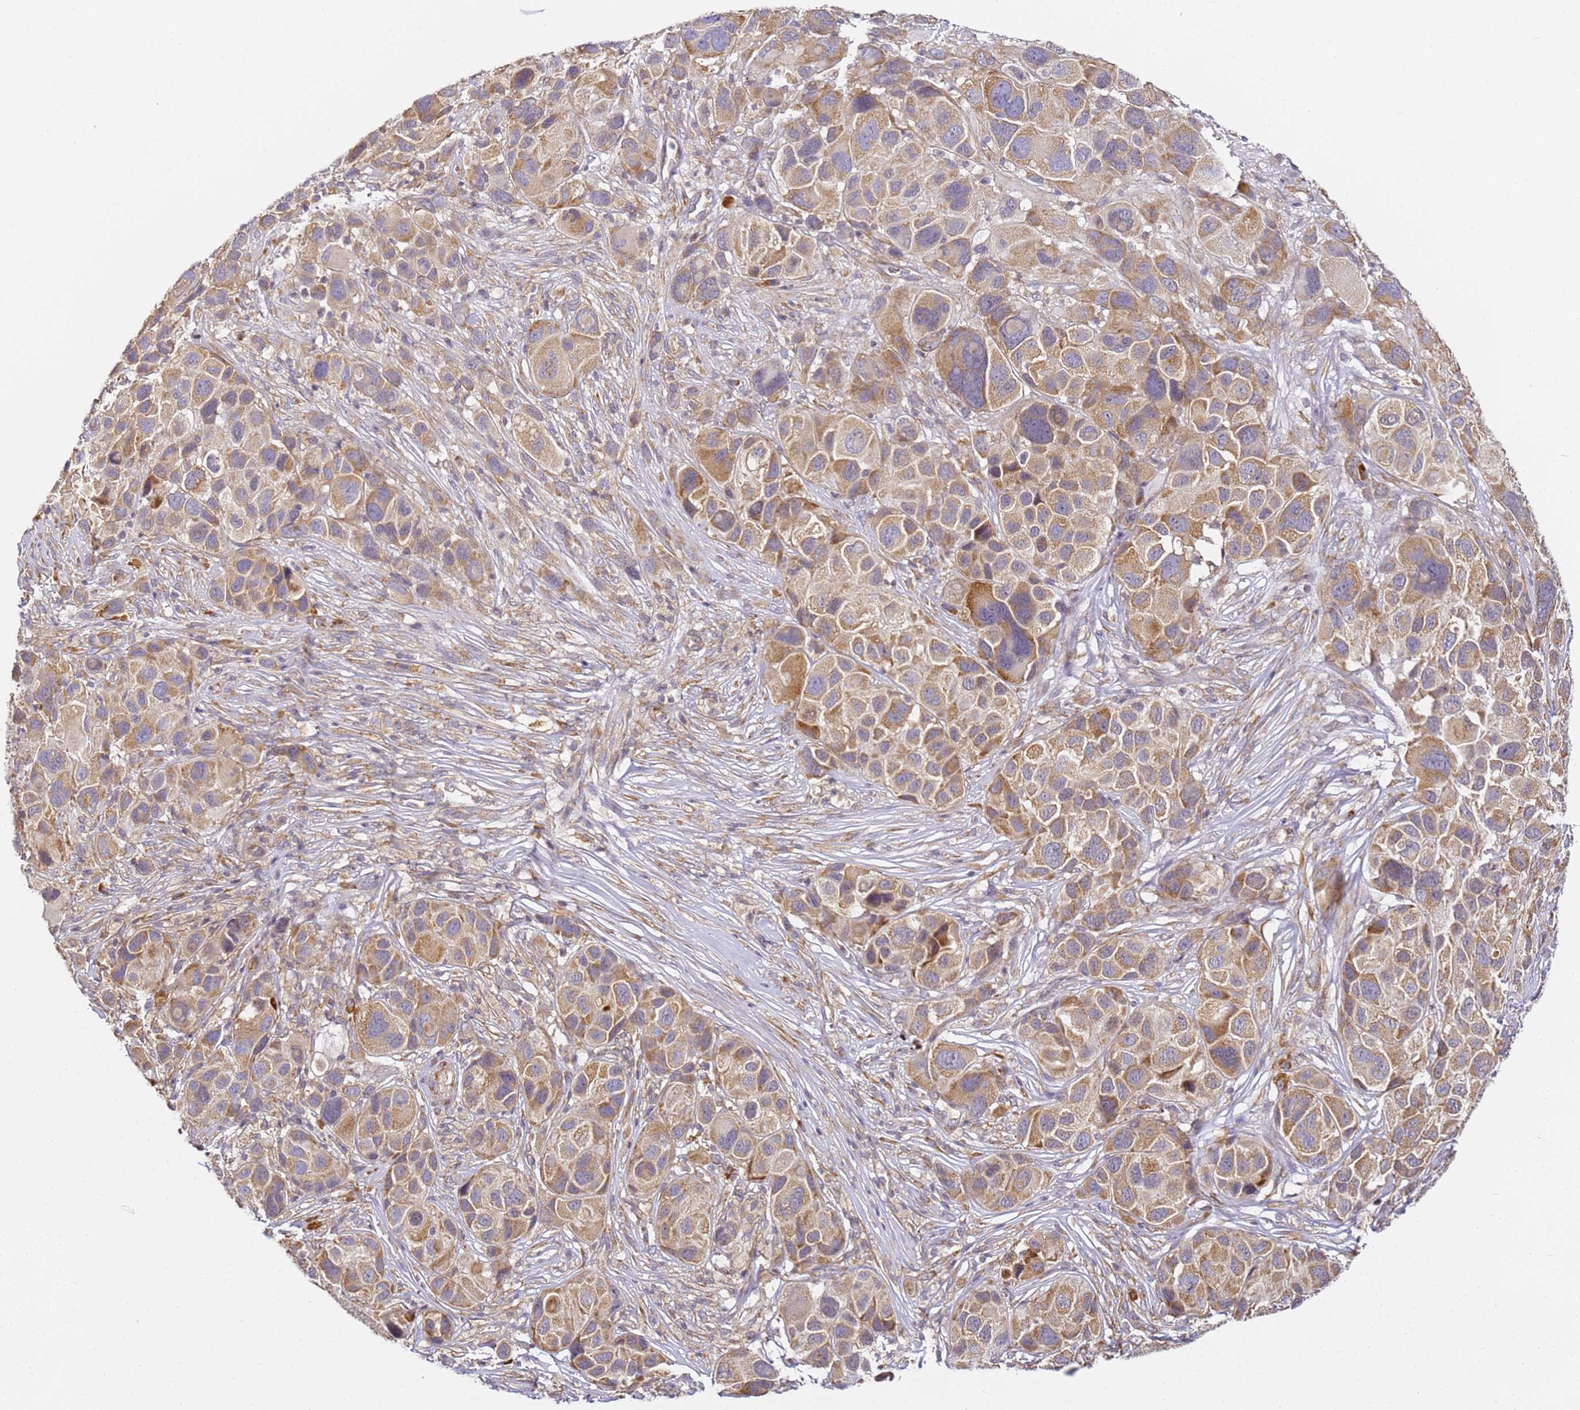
{"staining": {"intensity": "moderate", "quantity": ">75%", "location": "cytoplasmic/membranous"}, "tissue": "melanoma", "cell_type": "Tumor cells", "image_type": "cancer", "snomed": [{"axis": "morphology", "description": "Malignant melanoma, NOS"}, {"axis": "topography", "description": "Skin of trunk"}], "caption": "Protein expression analysis of human melanoma reveals moderate cytoplasmic/membranous positivity in approximately >75% of tumor cells.", "gene": "RPL13A", "patient": {"sex": "male", "age": 71}}